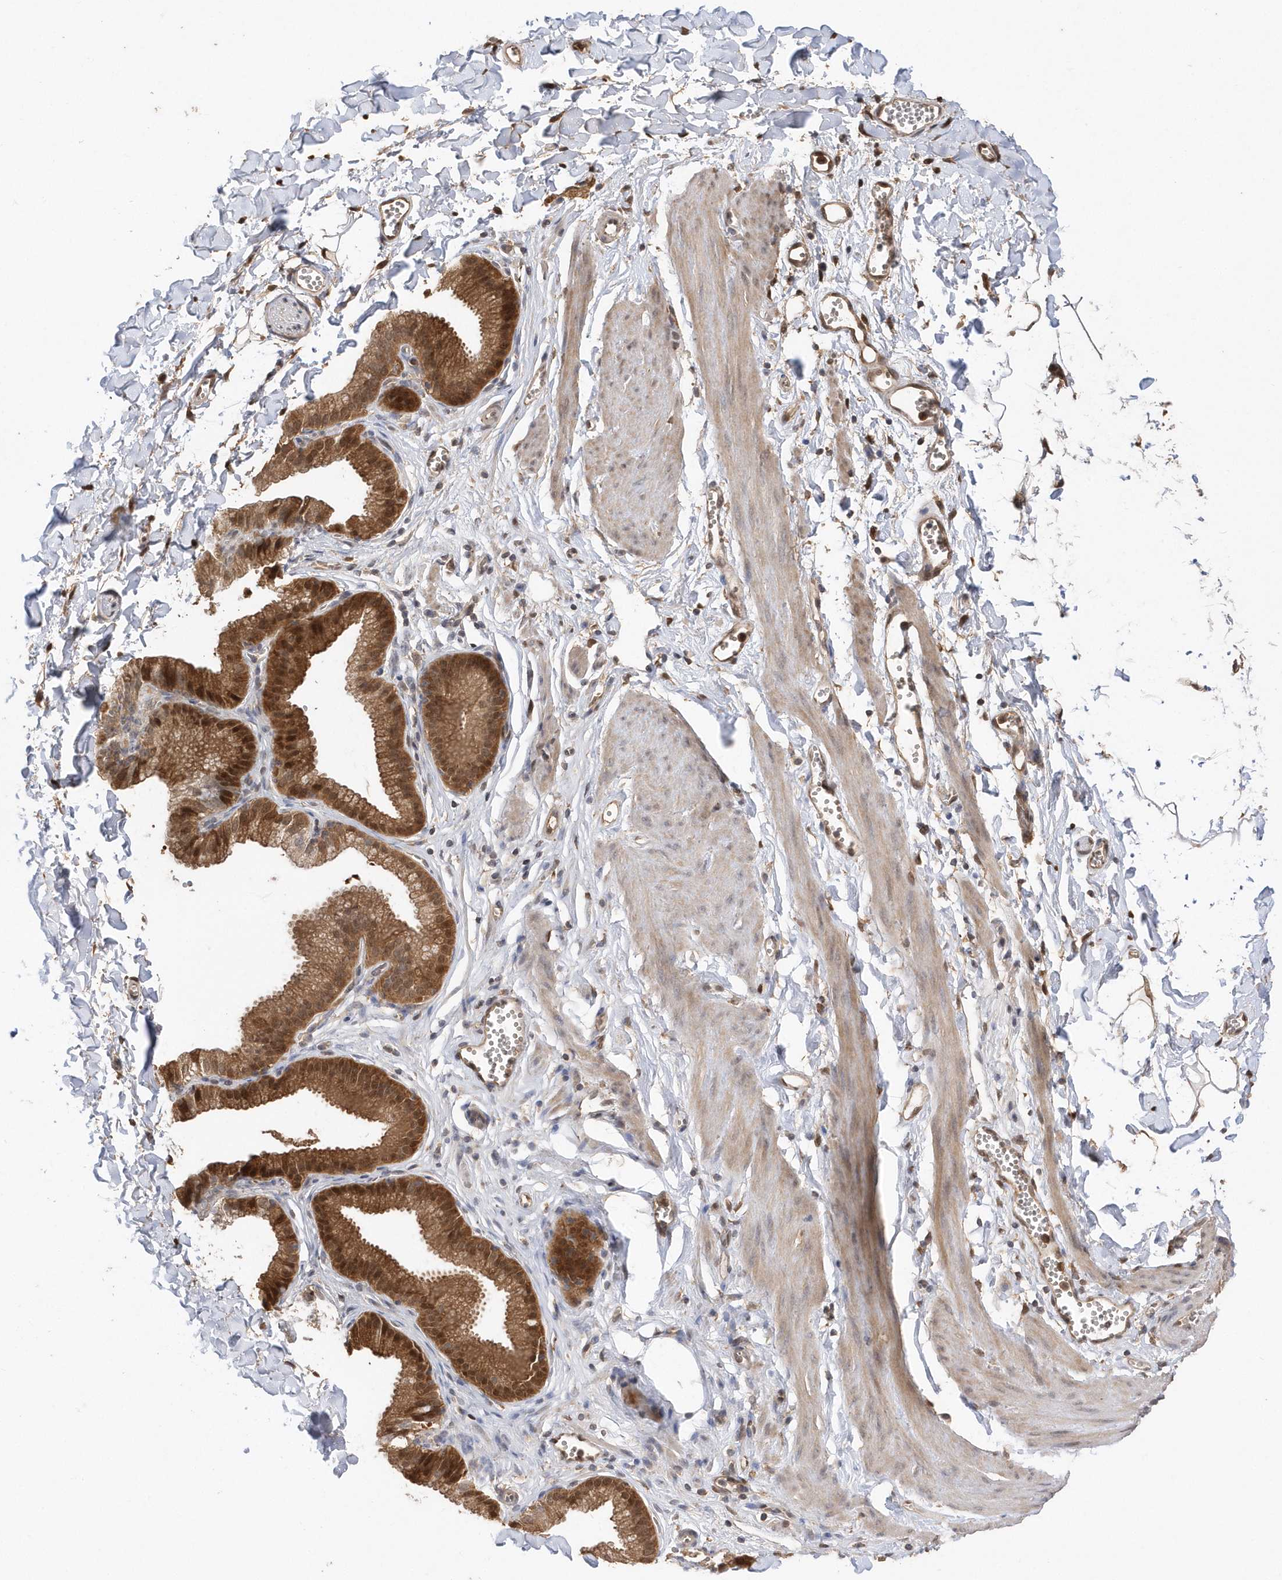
{"staining": {"intensity": "weak", "quantity": ">75%", "location": "cytoplasmic/membranous,nuclear"}, "tissue": "adipose tissue", "cell_type": "Adipocytes", "image_type": "normal", "snomed": [{"axis": "morphology", "description": "Normal tissue, NOS"}, {"axis": "topography", "description": "Gallbladder"}, {"axis": "topography", "description": "Peripheral nerve tissue"}], "caption": "Immunohistochemical staining of unremarkable adipose tissue shows low levels of weak cytoplasmic/membranous,nuclear expression in about >75% of adipocytes.", "gene": "RPEL1", "patient": {"sex": "male", "age": 38}}